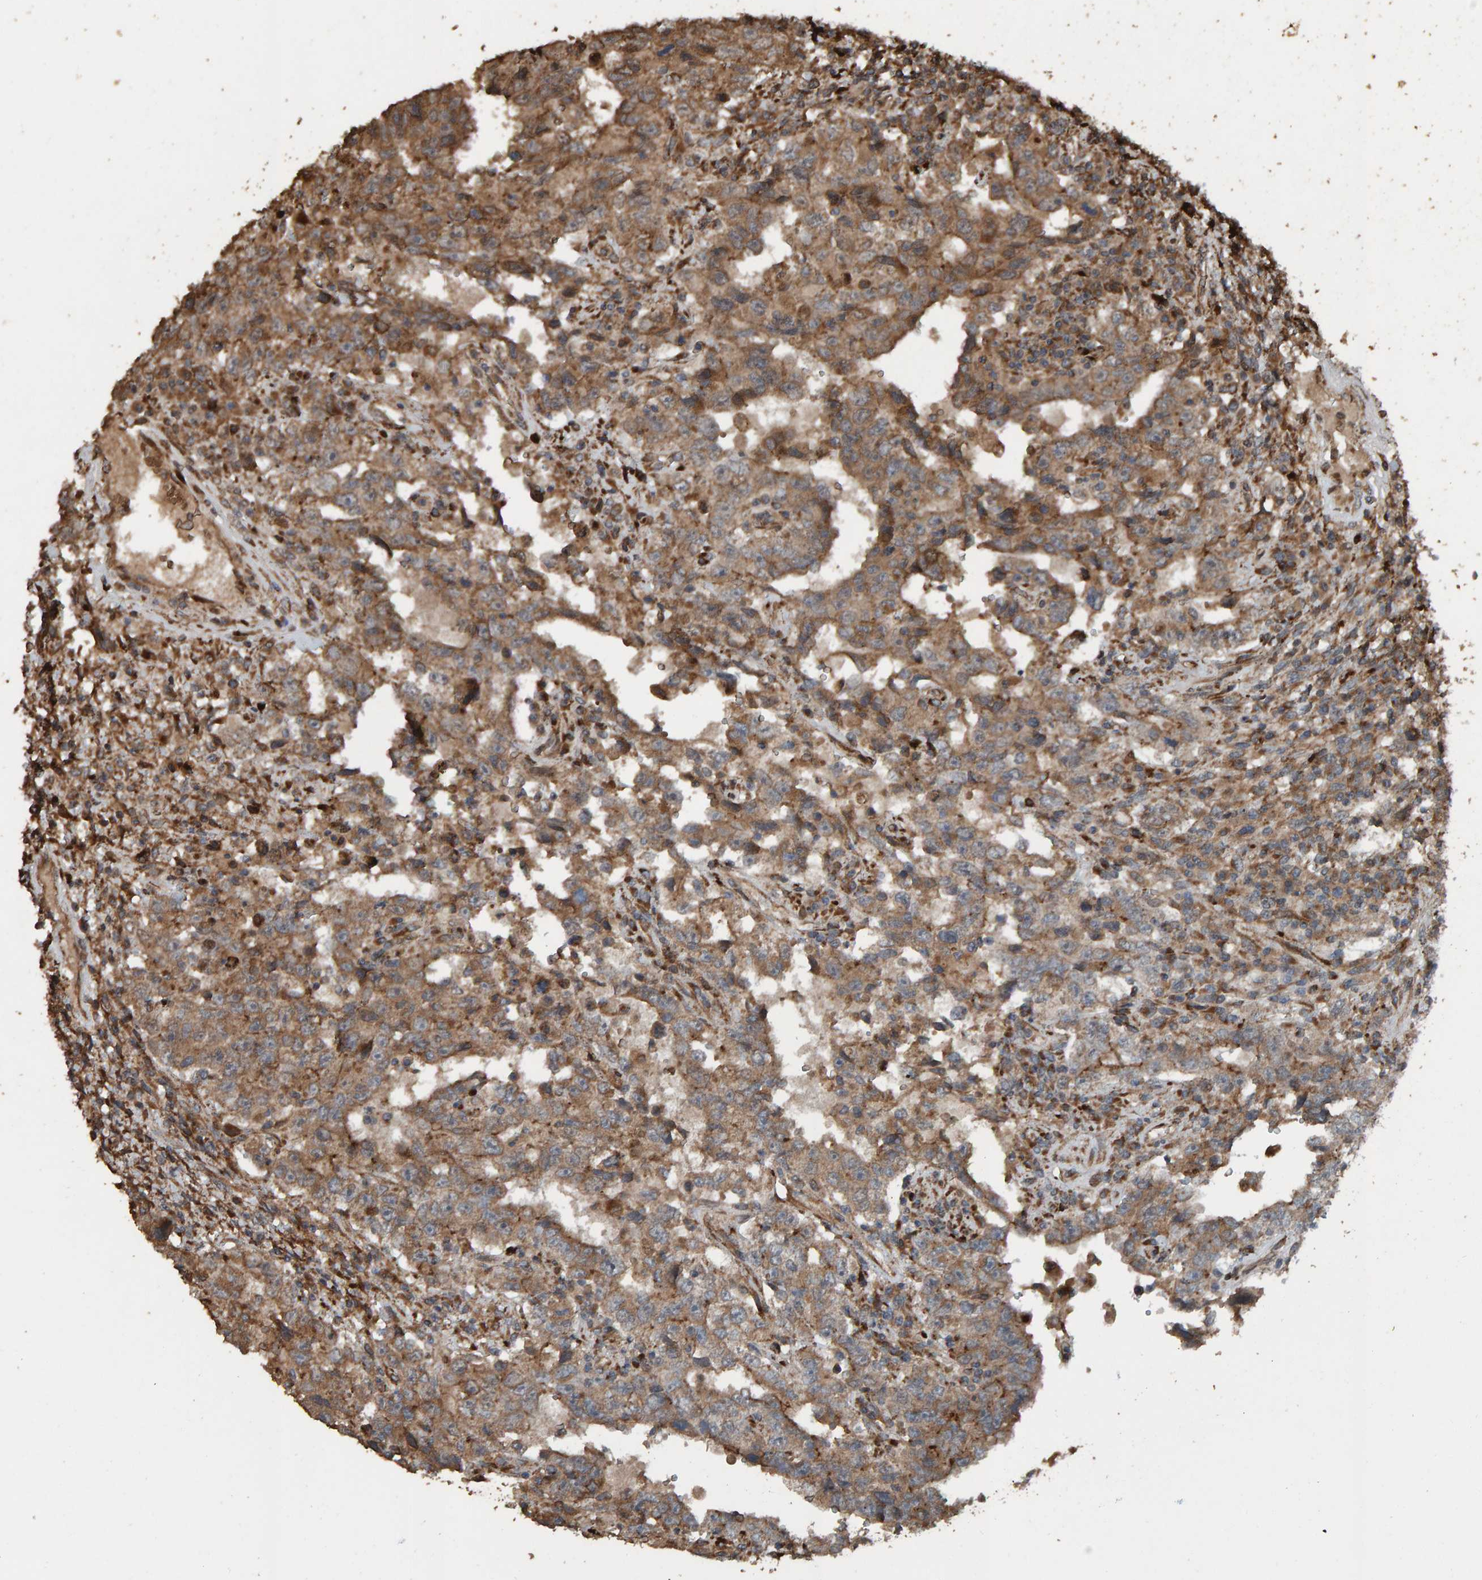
{"staining": {"intensity": "moderate", "quantity": ">75%", "location": "cytoplasmic/membranous"}, "tissue": "testis cancer", "cell_type": "Tumor cells", "image_type": "cancer", "snomed": [{"axis": "morphology", "description": "Carcinoma, Embryonal, NOS"}, {"axis": "topography", "description": "Testis"}], "caption": "Immunohistochemistry (DAB) staining of human testis cancer (embryonal carcinoma) displays moderate cytoplasmic/membranous protein staining in approximately >75% of tumor cells.", "gene": "DUS1L", "patient": {"sex": "male", "age": 26}}